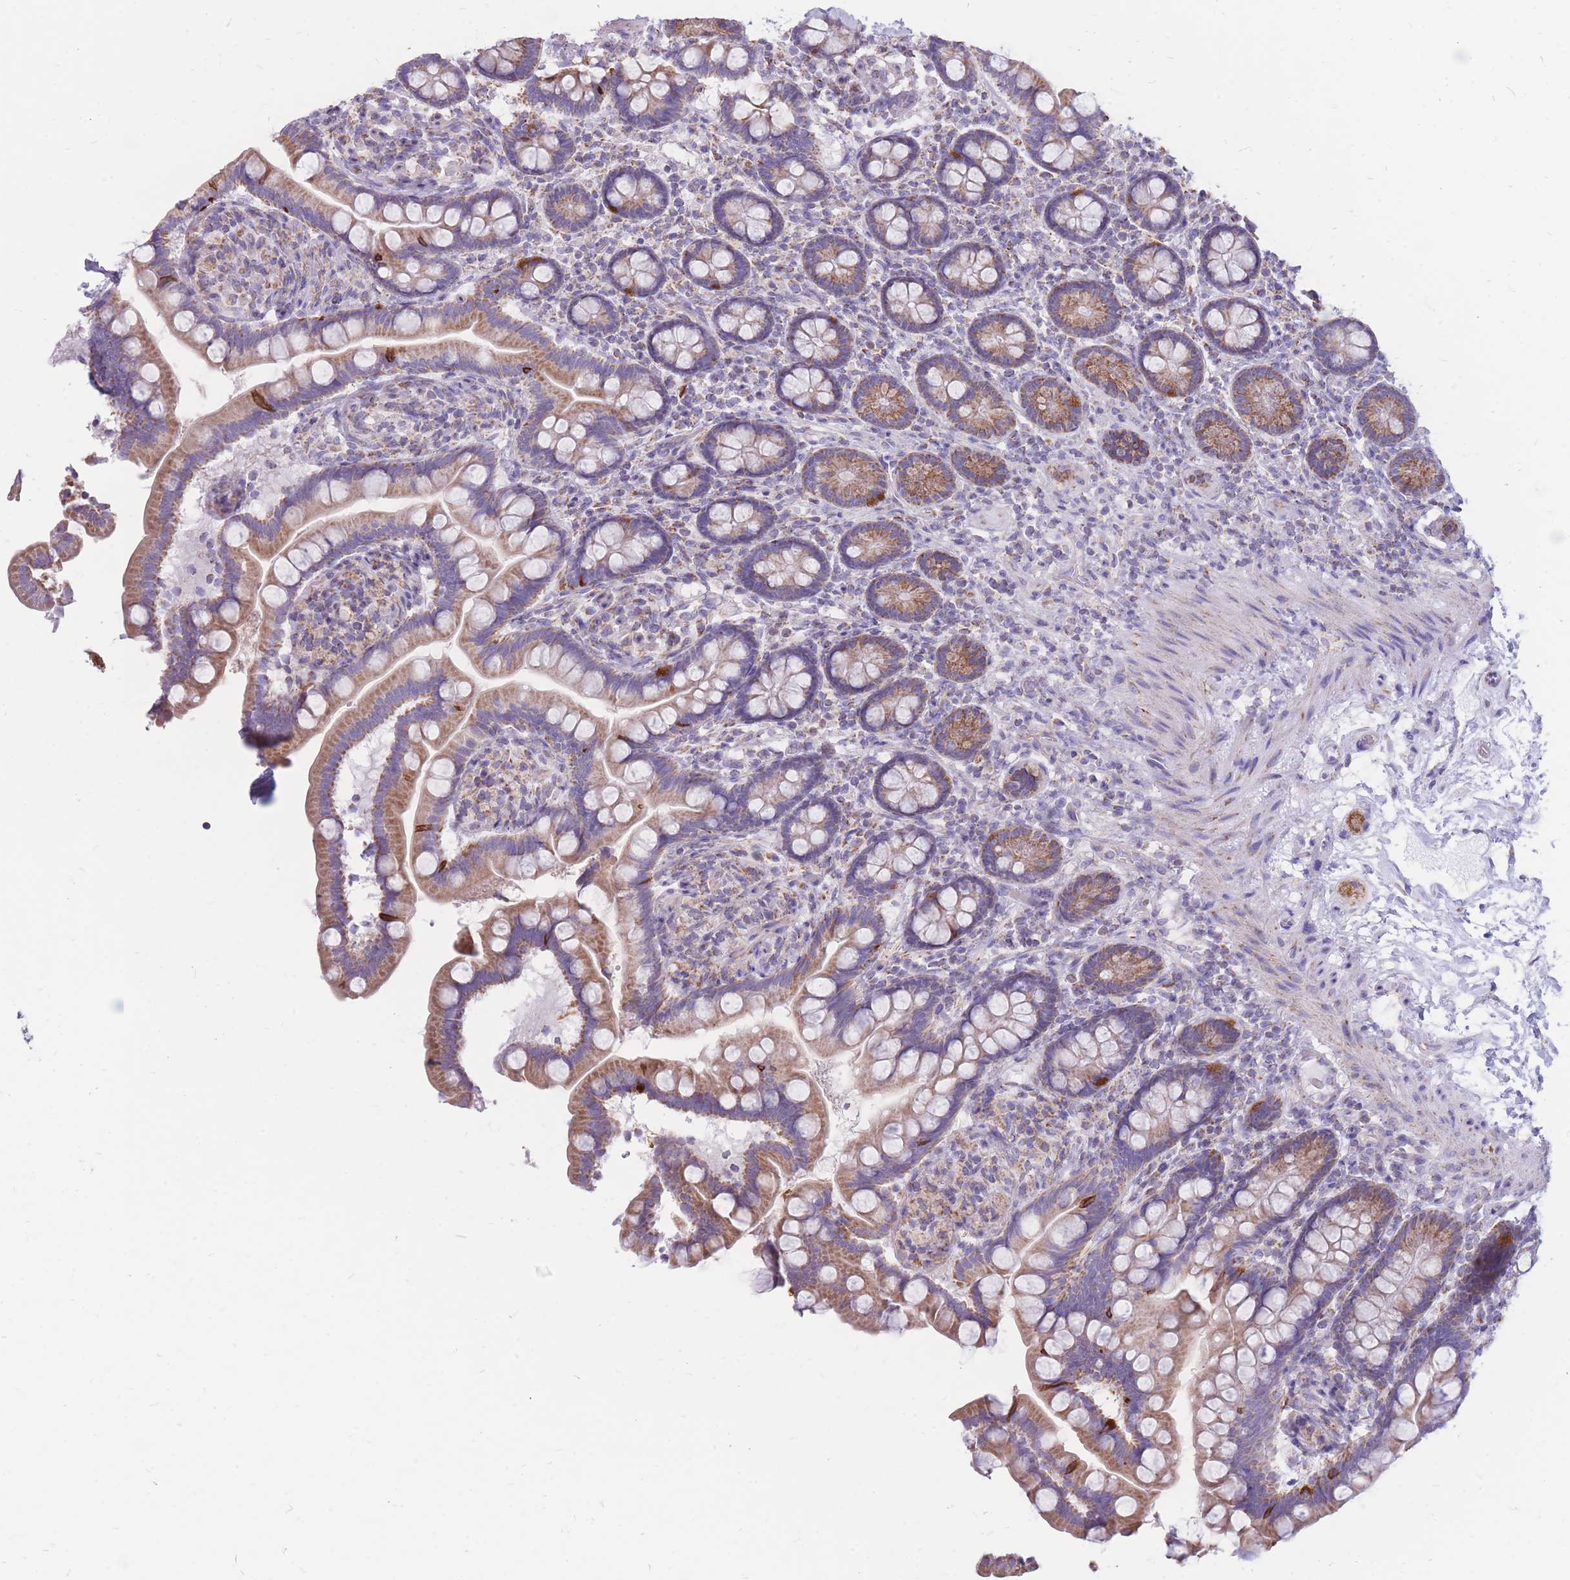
{"staining": {"intensity": "moderate", "quantity": ">75%", "location": "cytoplasmic/membranous"}, "tissue": "small intestine", "cell_type": "Glandular cells", "image_type": "normal", "snomed": [{"axis": "morphology", "description": "Normal tissue, NOS"}, {"axis": "topography", "description": "Small intestine"}], "caption": "Human small intestine stained with a brown dye displays moderate cytoplasmic/membranous positive expression in approximately >75% of glandular cells.", "gene": "PCSK1", "patient": {"sex": "female", "age": 64}}